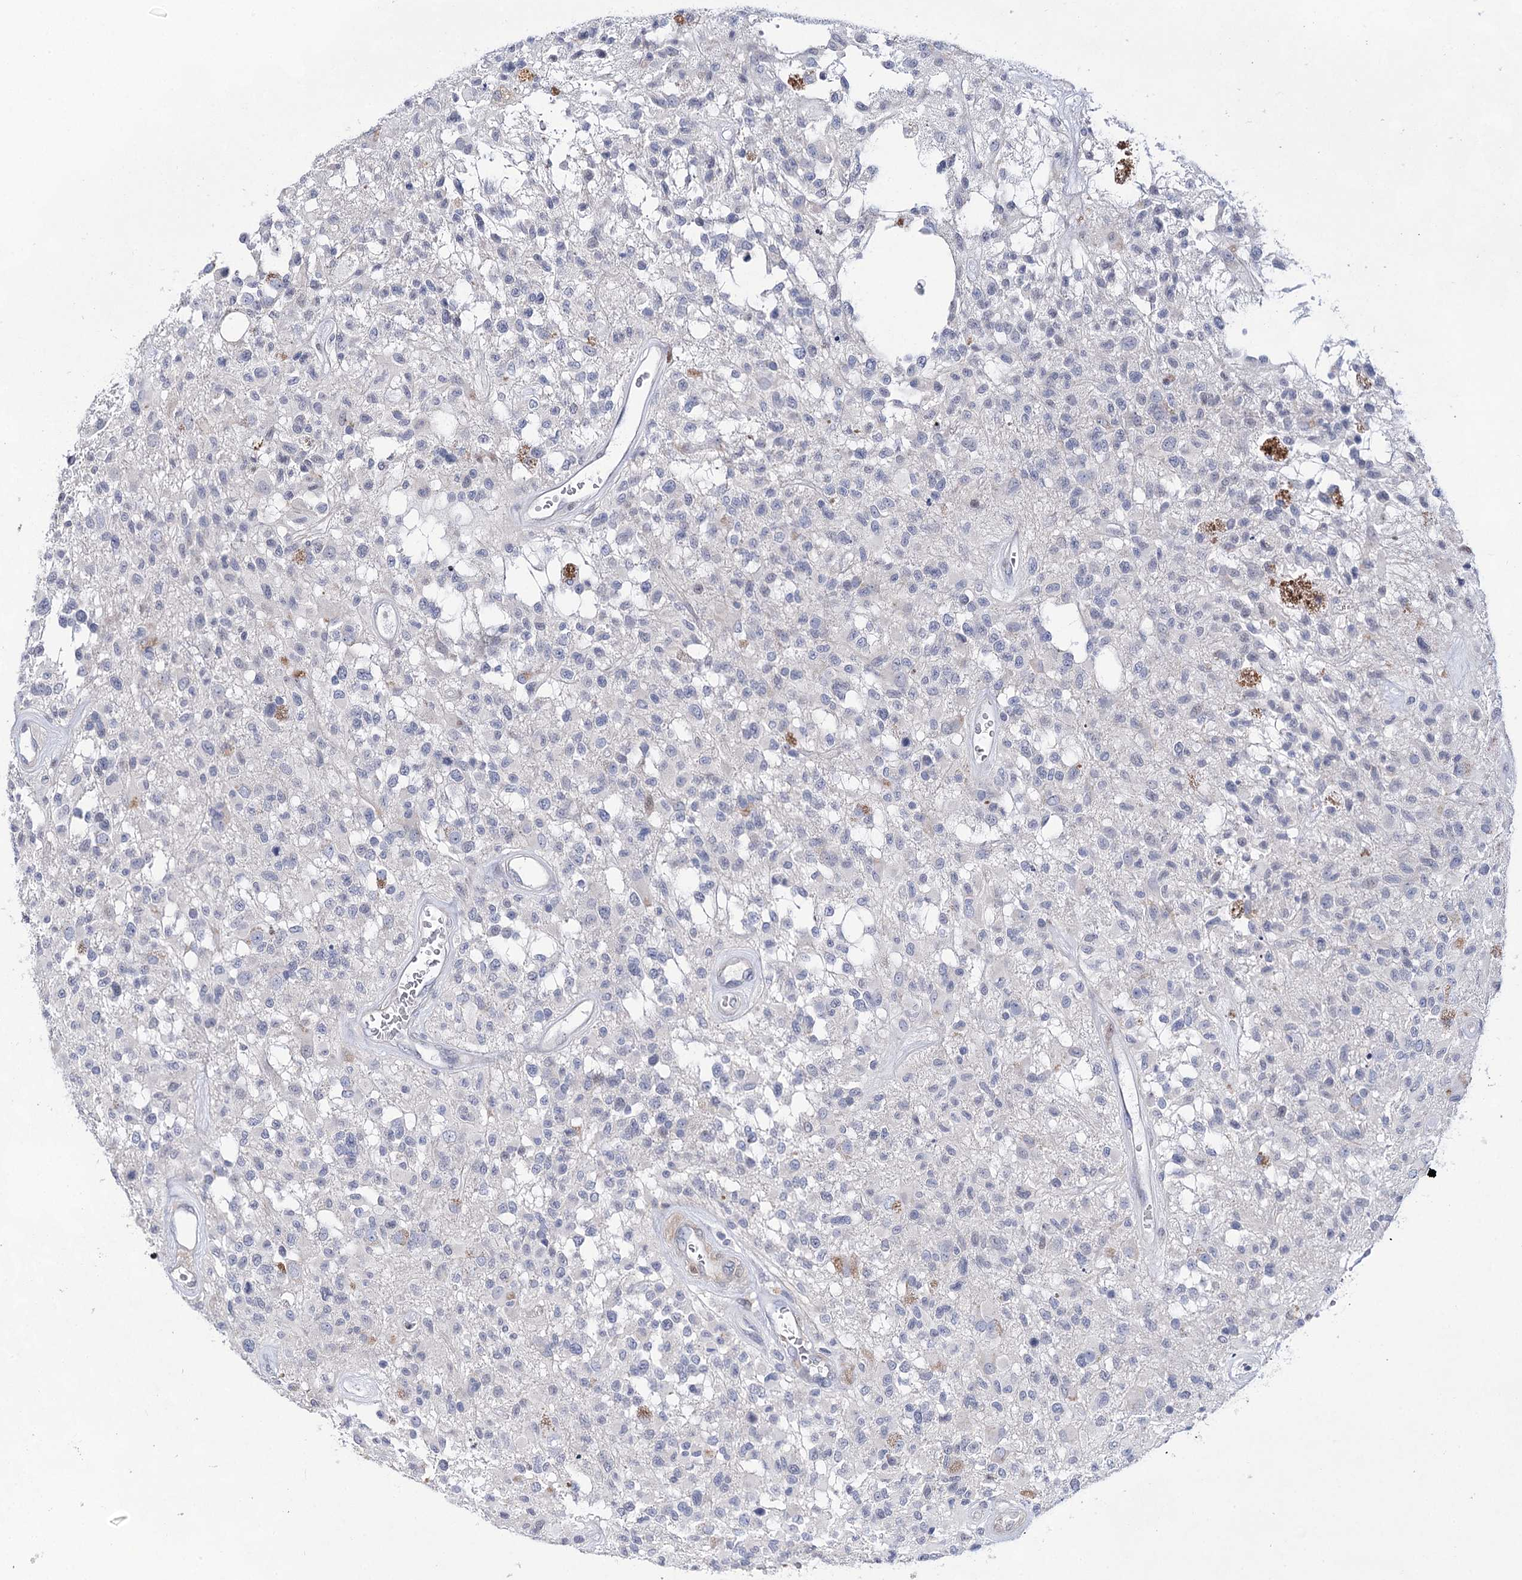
{"staining": {"intensity": "negative", "quantity": "none", "location": "none"}, "tissue": "glioma", "cell_type": "Tumor cells", "image_type": "cancer", "snomed": [{"axis": "morphology", "description": "Glioma, malignant, High grade"}, {"axis": "morphology", "description": "Glioblastoma, NOS"}, {"axis": "topography", "description": "Brain"}], "caption": "IHC histopathology image of neoplastic tissue: human glioma stained with DAB exhibits no significant protein expression in tumor cells.", "gene": "UGDH", "patient": {"sex": "male", "age": 60}}